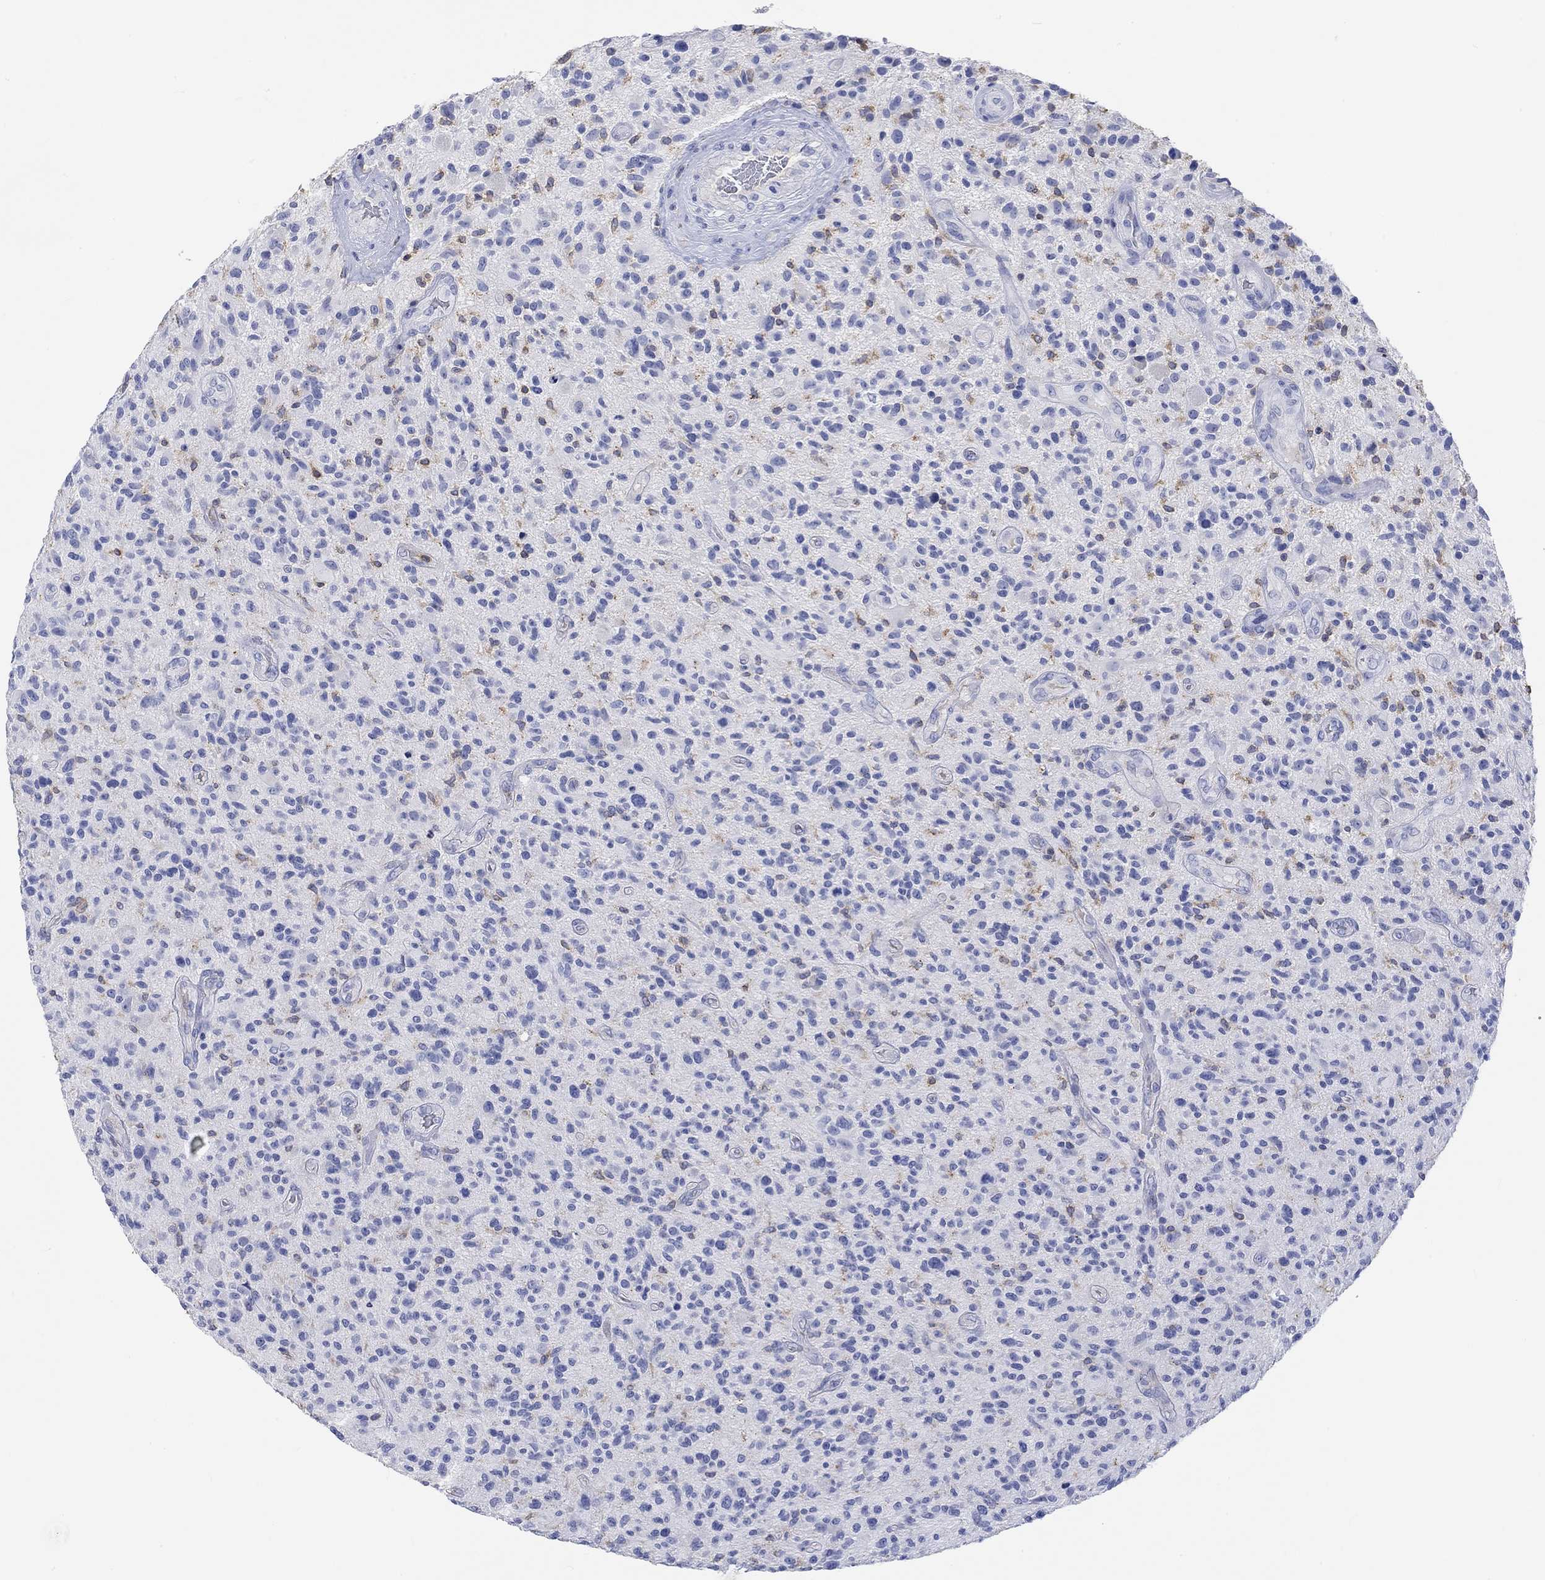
{"staining": {"intensity": "negative", "quantity": "none", "location": "none"}, "tissue": "glioma", "cell_type": "Tumor cells", "image_type": "cancer", "snomed": [{"axis": "morphology", "description": "Glioma, malignant, High grade"}, {"axis": "topography", "description": "Brain"}], "caption": "Immunohistochemistry (IHC) image of neoplastic tissue: glioma stained with DAB exhibits no significant protein staining in tumor cells.", "gene": "GCM1", "patient": {"sex": "male", "age": 47}}